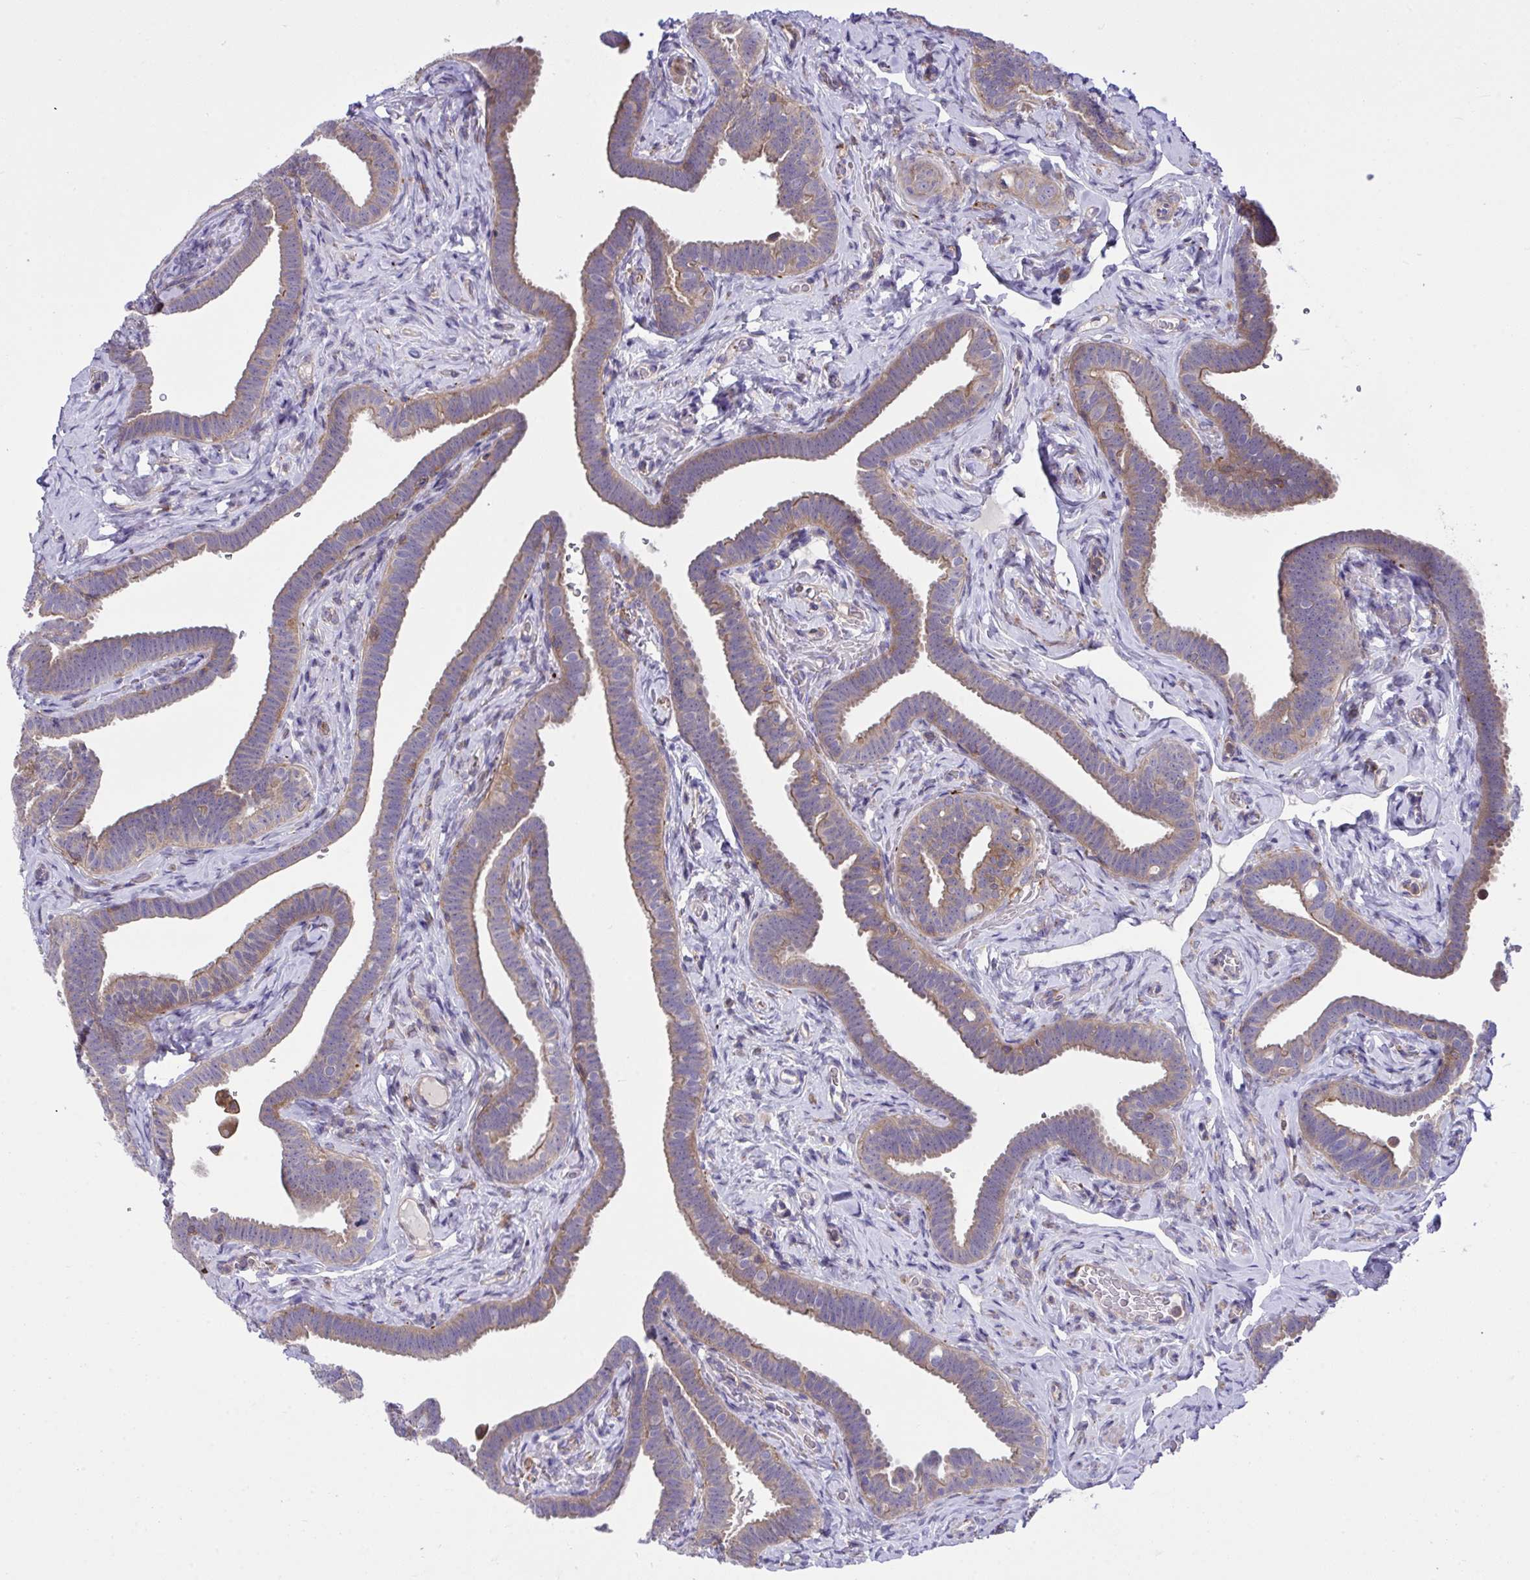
{"staining": {"intensity": "moderate", "quantity": ">75%", "location": "cytoplasmic/membranous"}, "tissue": "fallopian tube", "cell_type": "Glandular cells", "image_type": "normal", "snomed": [{"axis": "morphology", "description": "Normal tissue, NOS"}, {"axis": "topography", "description": "Fallopian tube"}], "caption": "Immunohistochemical staining of normal fallopian tube exhibits >75% levels of moderate cytoplasmic/membranous protein staining in about >75% of glandular cells.", "gene": "GRB14", "patient": {"sex": "female", "age": 69}}